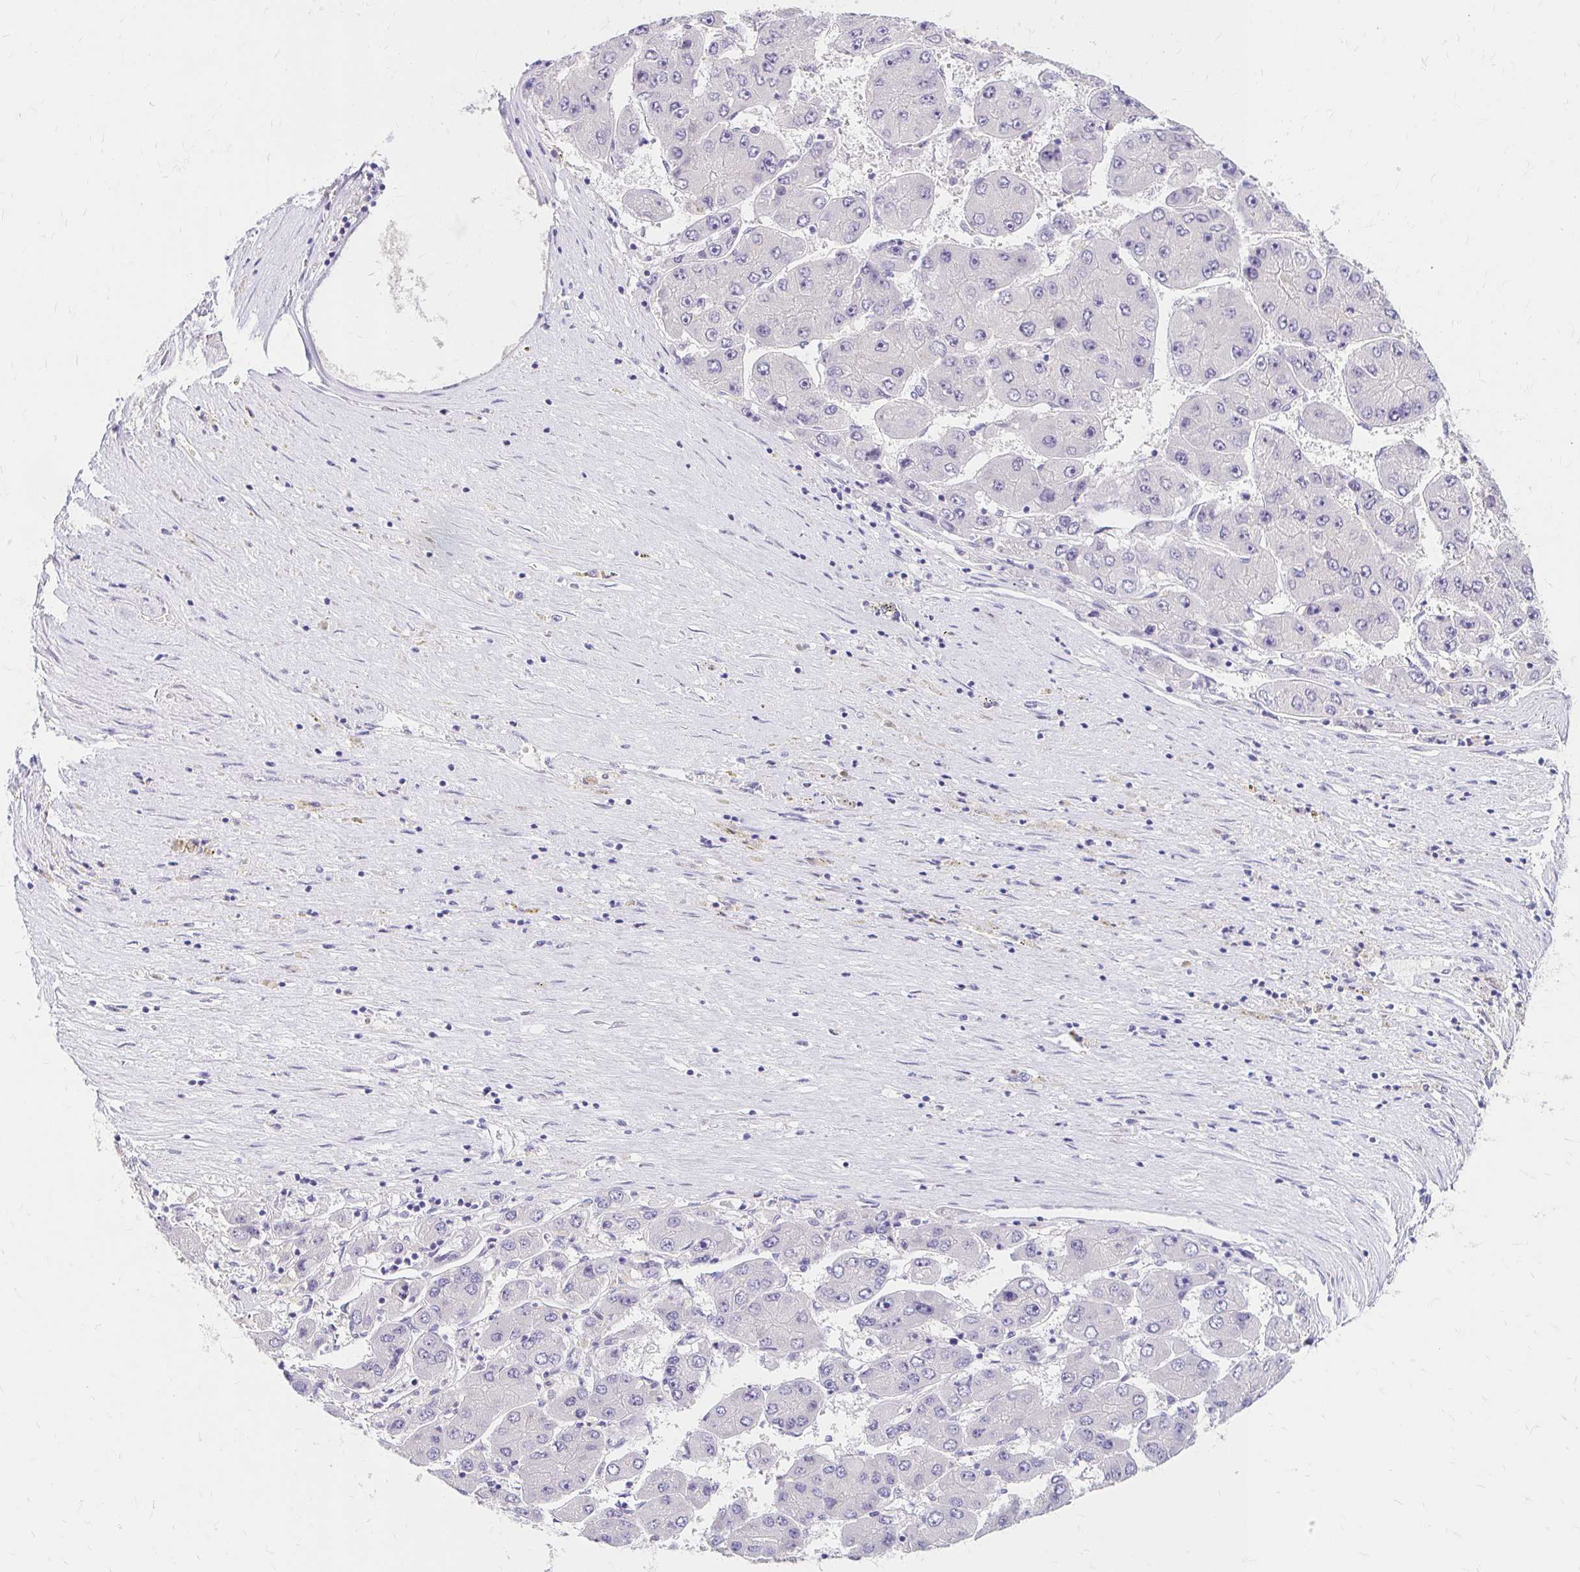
{"staining": {"intensity": "negative", "quantity": "none", "location": "none"}, "tissue": "liver cancer", "cell_type": "Tumor cells", "image_type": "cancer", "snomed": [{"axis": "morphology", "description": "Carcinoma, Hepatocellular, NOS"}, {"axis": "topography", "description": "Liver"}], "caption": "DAB immunohistochemical staining of liver hepatocellular carcinoma demonstrates no significant staining in tumor cells. (Stains: DAB (3,3'-diaminobenzidine) immunohistochemistry (IHC) with hematoxylin counter stain, Microscopy: brightfield microscopy at high magnification).", "gene": "AZGP1", "patient": {"sex": "female", "age": 61}}